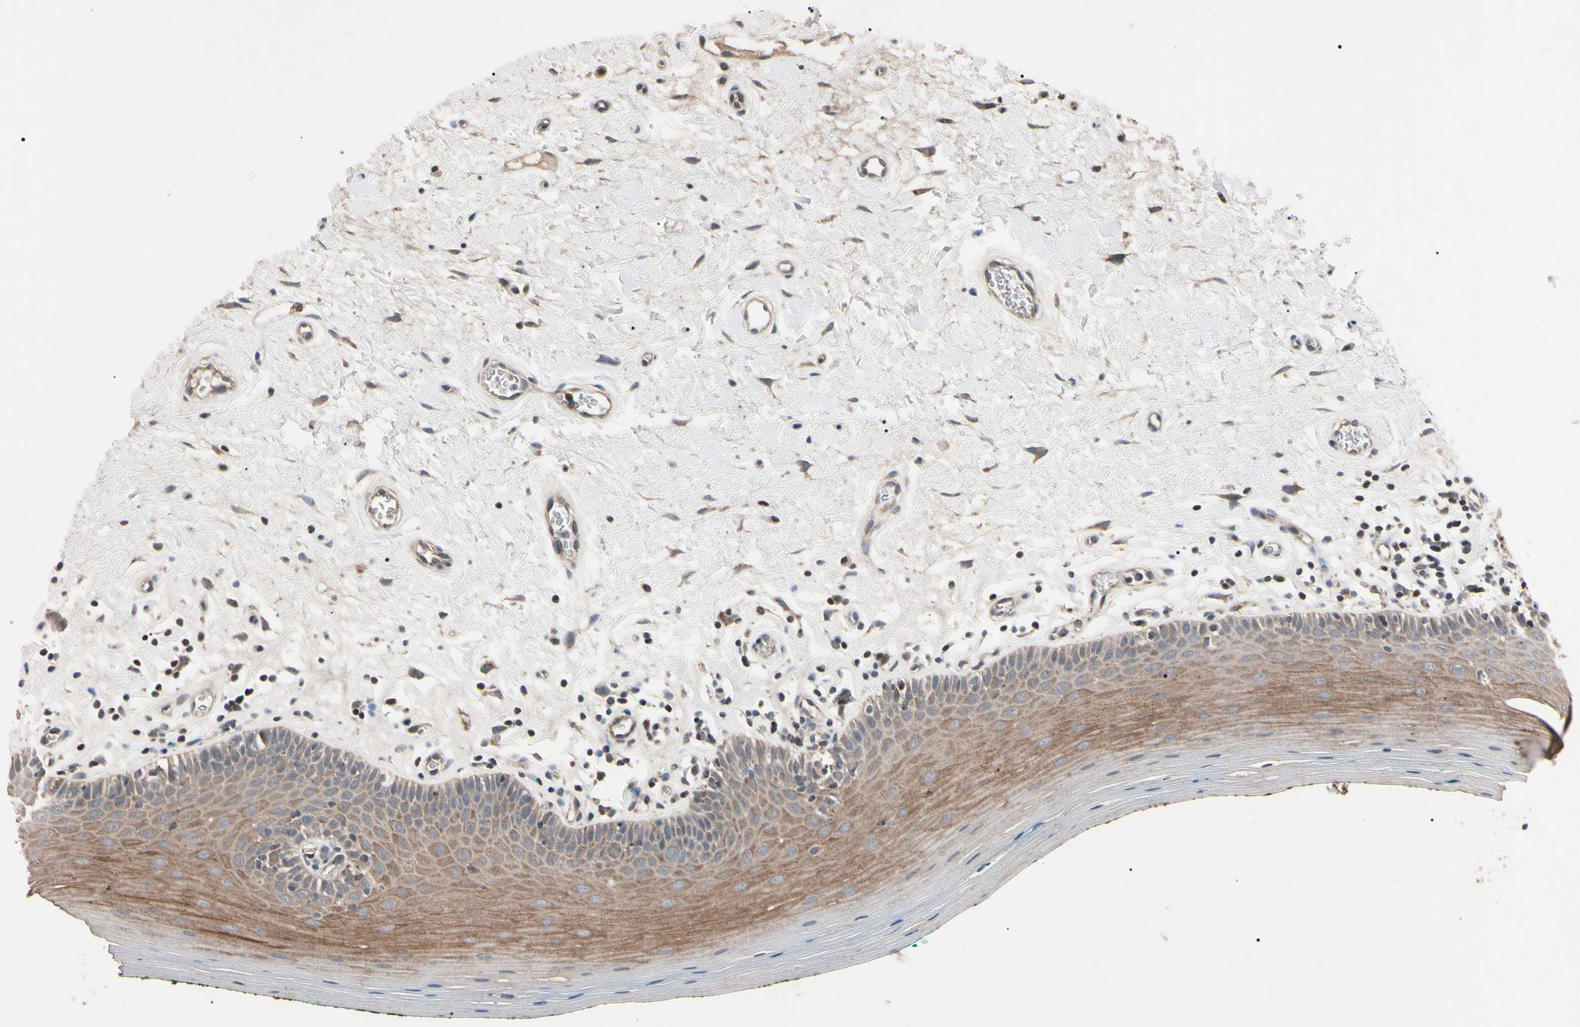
{"staining": {"intensity": "moderate", "quantity": ">75%", "location": "cytoplasmic/membranous,nuclear"}, "tissue": "oral mucosa", "cell_type": "Squamous epithelial cells", "image_type": "normal", "snomed": [{"axis": "morphology", "description": "Normal tissue, NOS"}, {"axis": "topography", "description": "Skeletal muscle"}, {"axis": "topography", "description": "Oral tissue"}], "caption": "Immunohistochemical staining of normal oral mucosa displays moderate cytoplasmic/membranous,nuclear protein expression in approximately >75% of squamous epithelial cells. The protein of interest is stained brown, and the nuclei are stained in blue (DAB IHC with brightfield microscopy, high magnification).", "gene": "TNFRSF1A", "patient": {"sex": "male", "age": 58}}